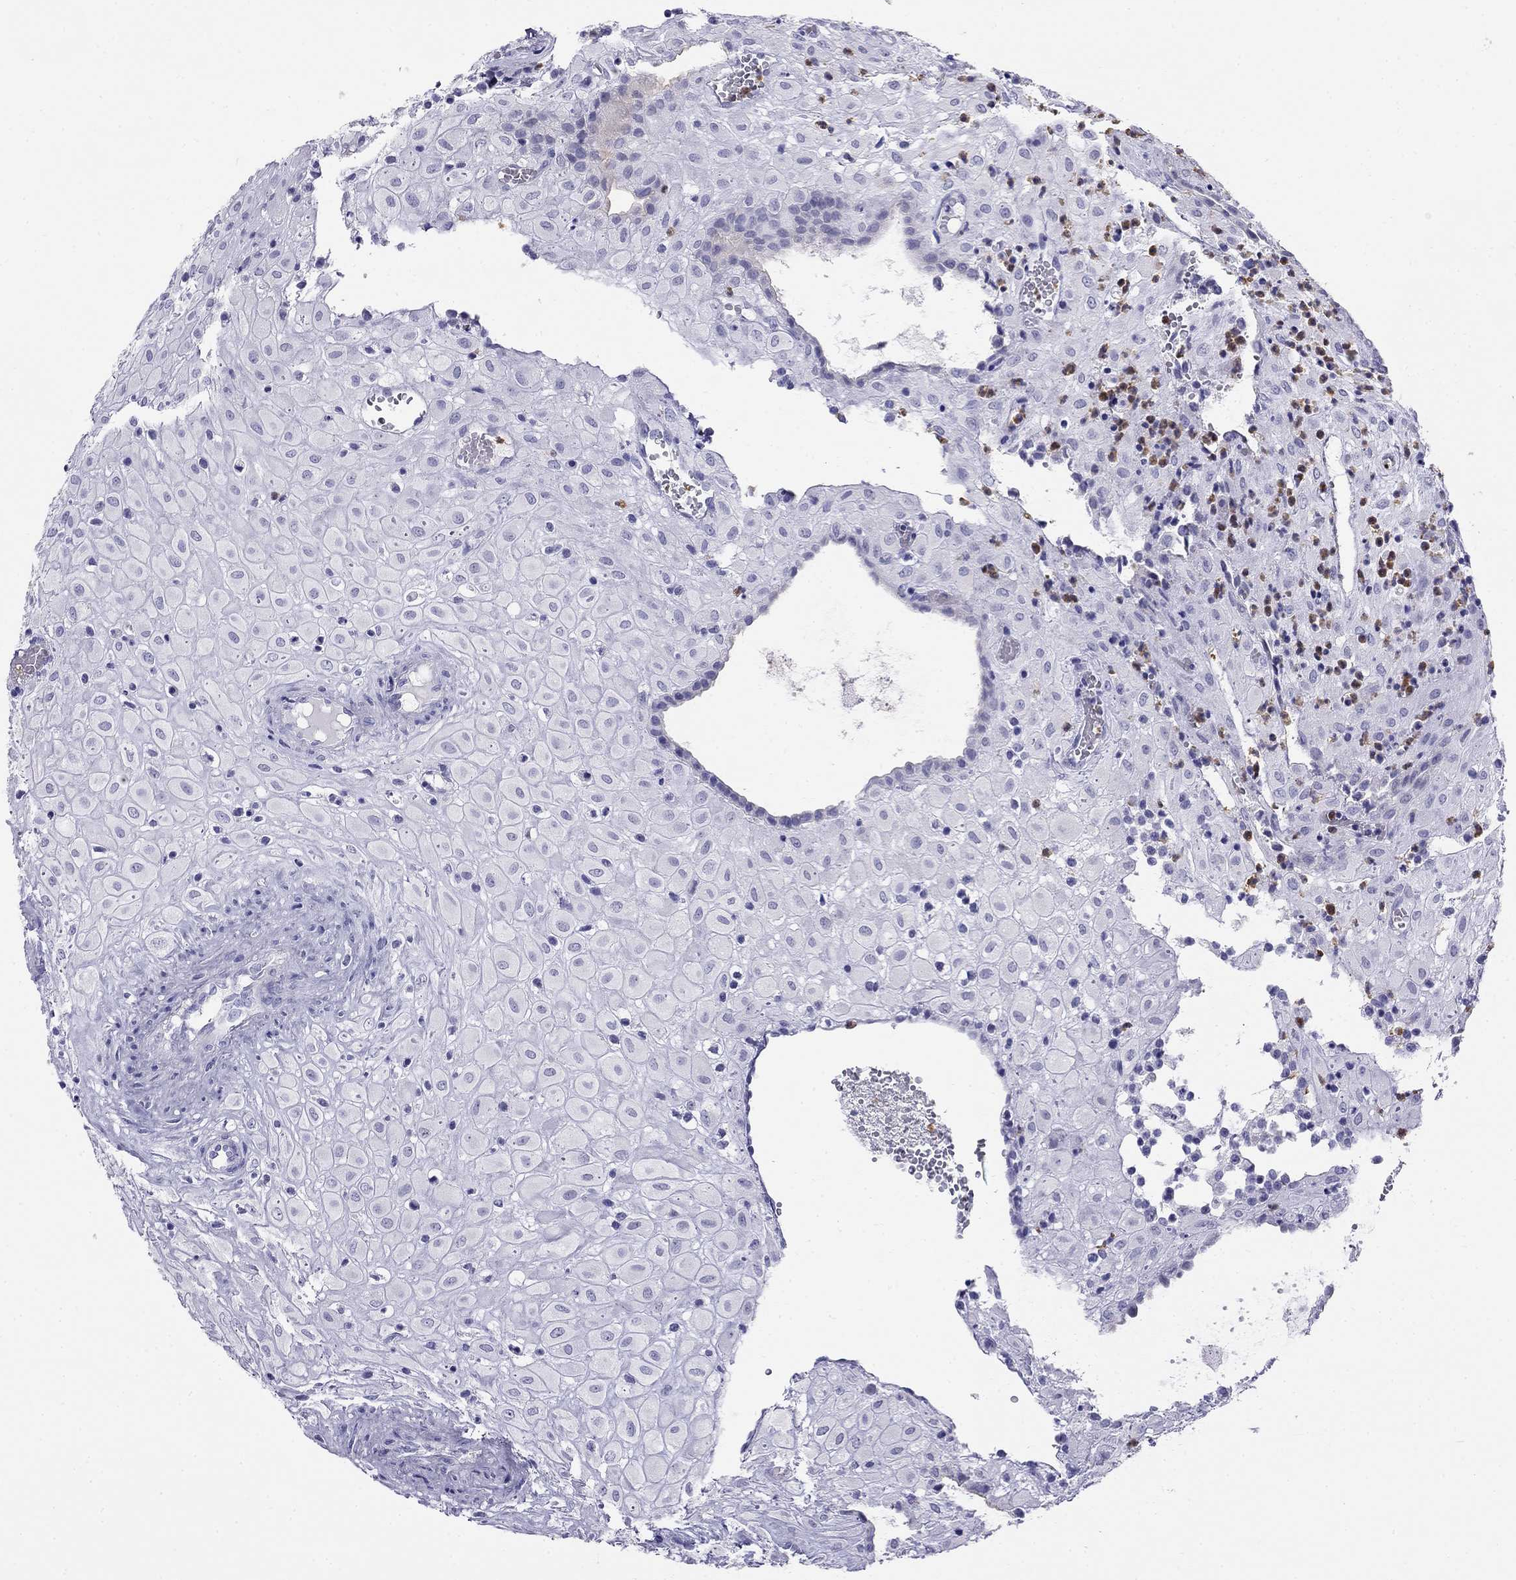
{"staining": {"intensity": "negative", "quantity": "none", "location": "none"}, "tissue": "placenta", "cell_type": "Decidual cells", "image_type": "normal", "snomed": [{"axis": "morphology", "description": "Normal tissue, NOS"}, {"axis": "topography", "description": "Placenta"}], "caption": "Micrograph shows no significant protein expression in decidual cells of normal placenta.", "gene": "PPP1R36", "patient": {"sex": "female", "age": 24}}